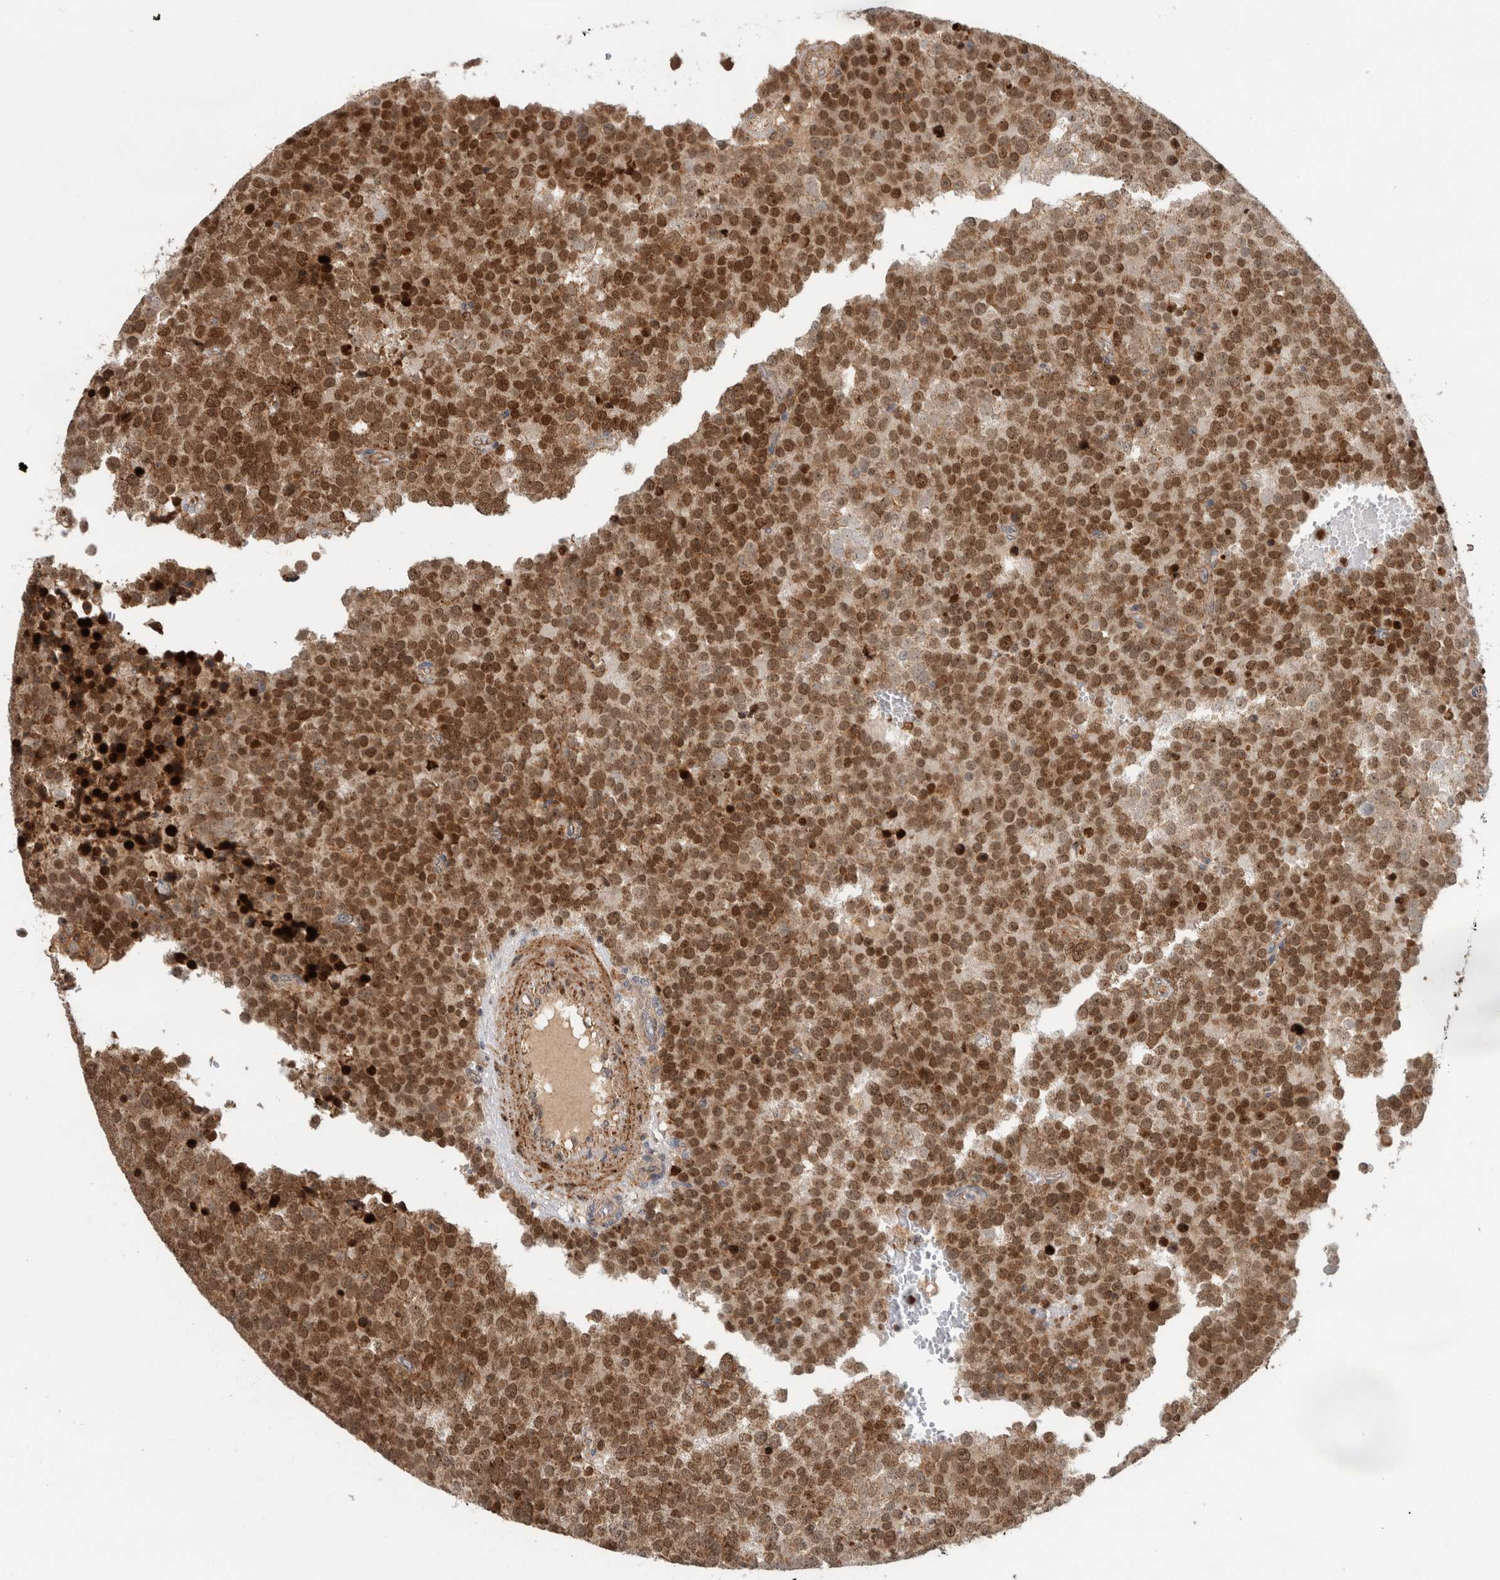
{"staining": {"intensity": "moderate", "quantity": ">75%", "location": "cytoplasmic/membranous,nuclear"}, "tissue": "testis cancer", "cell_type": "Tumor cells", "image_type": "cancer", "snomed": [{"axis": "morphology", "description": "Seminoma, NOS"}, {"axis": "topography", "description": "Testis"}], "caption": "A medium amount of moderate cytoplasmic/membranous and nuclear expression is present in about >75% of tumor cells in testis cancer (seminoma) tissue.", "gene": "INSRR", "patient": {"sex": "male", "age": 71}}